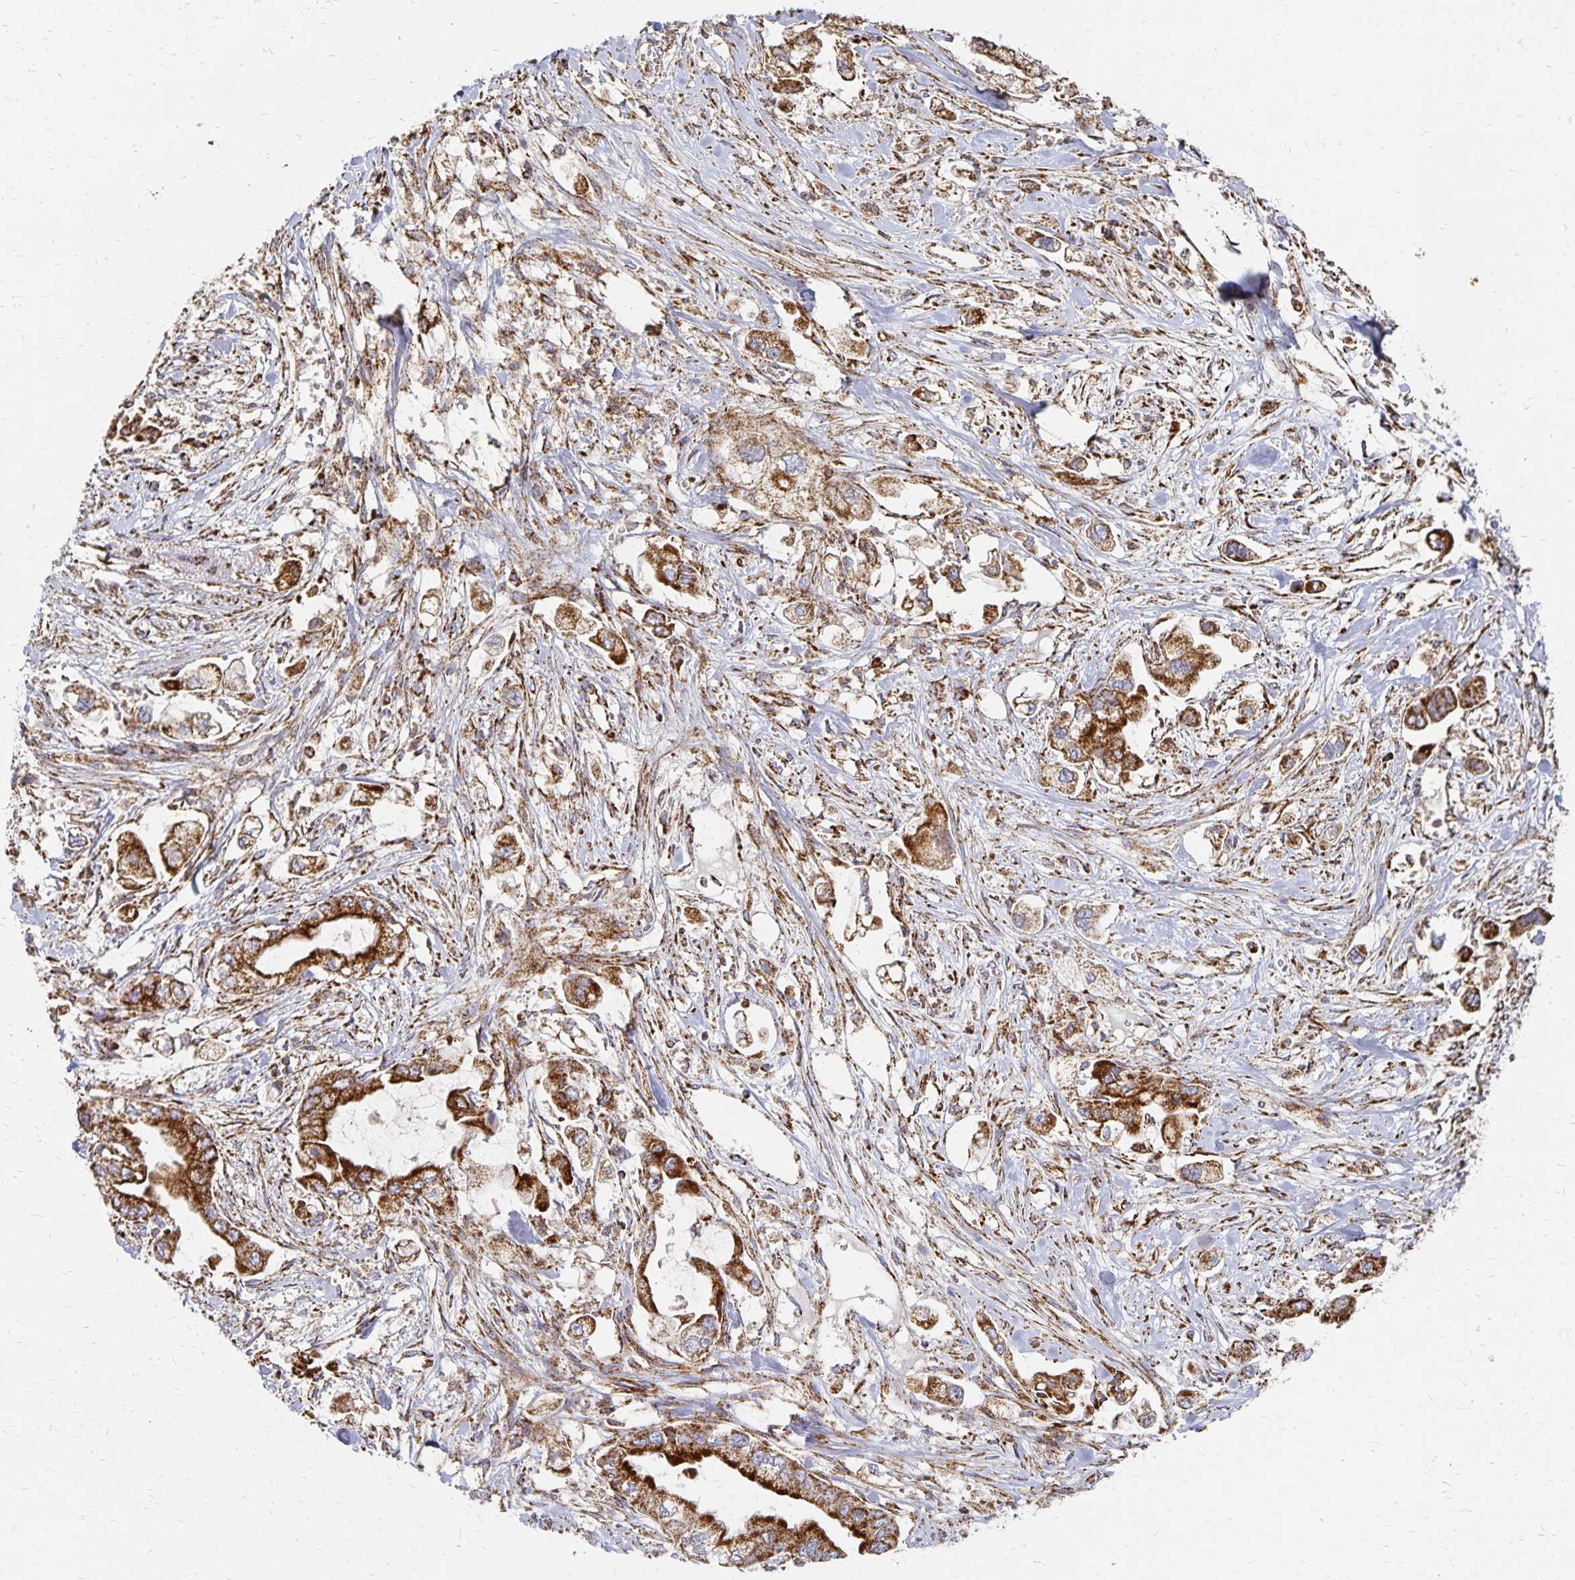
{"staining": {"intensity": "strong", "quantity": ">75%", "location": "cytoplasmic/membranous"}, "tissue": "stomach cancer", "cell_type": "Tumor cells", "image_type": "cancer", "snomed": [{"axis": "morphology", "description": "Adenocarcinoma, NOS"}, {"axis": "topography", "description": "Stomach"}], "caption": "This photomicrograph displays immunohistochemistry (IHC) staining of human adenocarcinoma (stomach), with high strong cytoplasmic/membranous expression in approximately >75% of tumor cells.", "gene": "STOML2", "patient": {"sex": "male", "age": 62}}